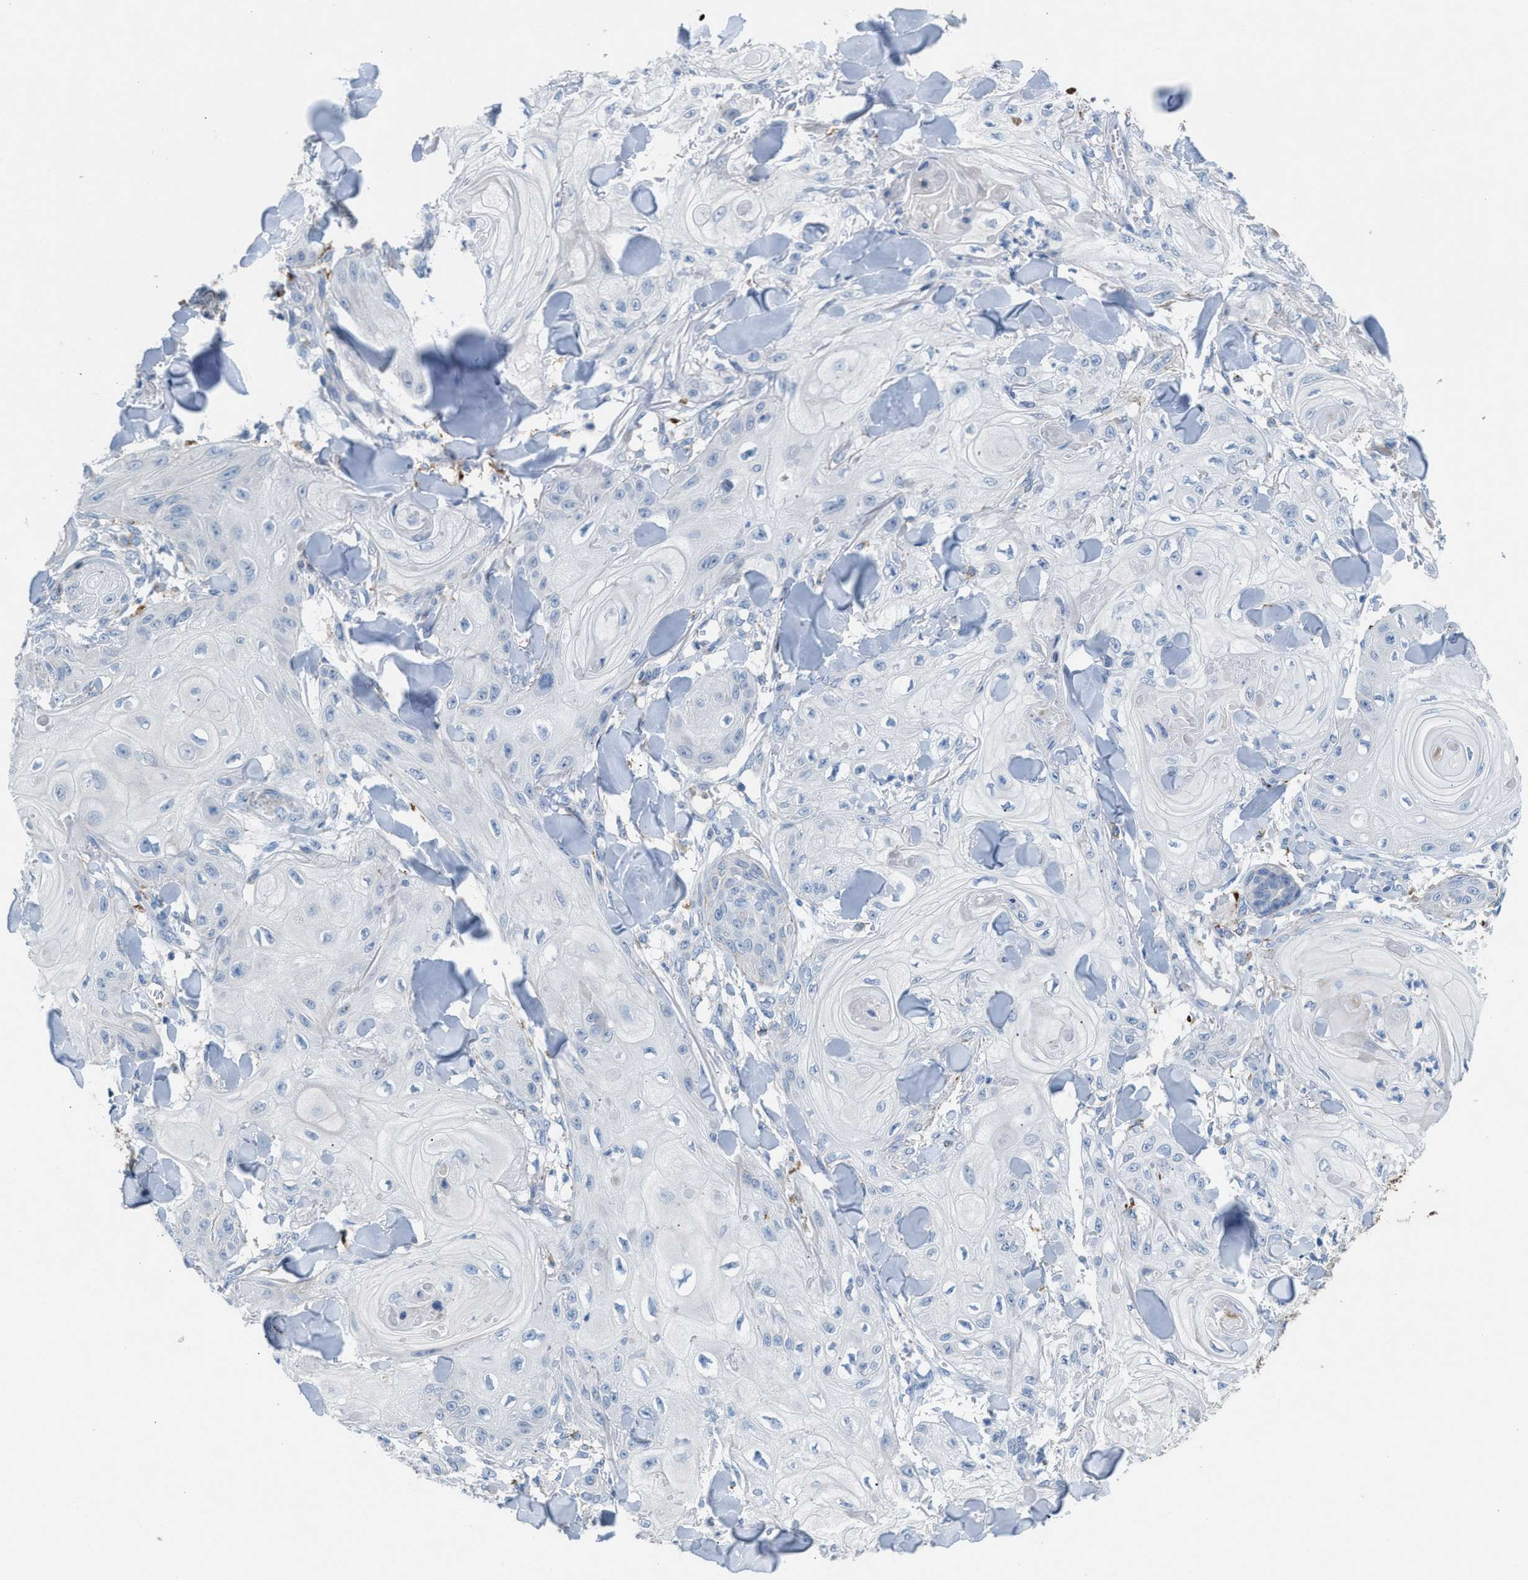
{"staining": {"intensity": "negative", "quantity": "none", "location": "none"}, "tissue": "skin cancer", "cell_type": "Tumor cells", "image_type": "cancer", "snomed": [{"axis": "morphology", "description": "Squamous cell carcinoma, NOS"}, {"axis": "topography", "description": "Skin"}], "caption": "High power microscopy photomicrograph of an immunohistochemistry (IHC) micrograph of skin cancer, revealing no significant positivity in tumor cells.", "gene": "ASPA", "patient": {"sex": "male", "age": 74}}